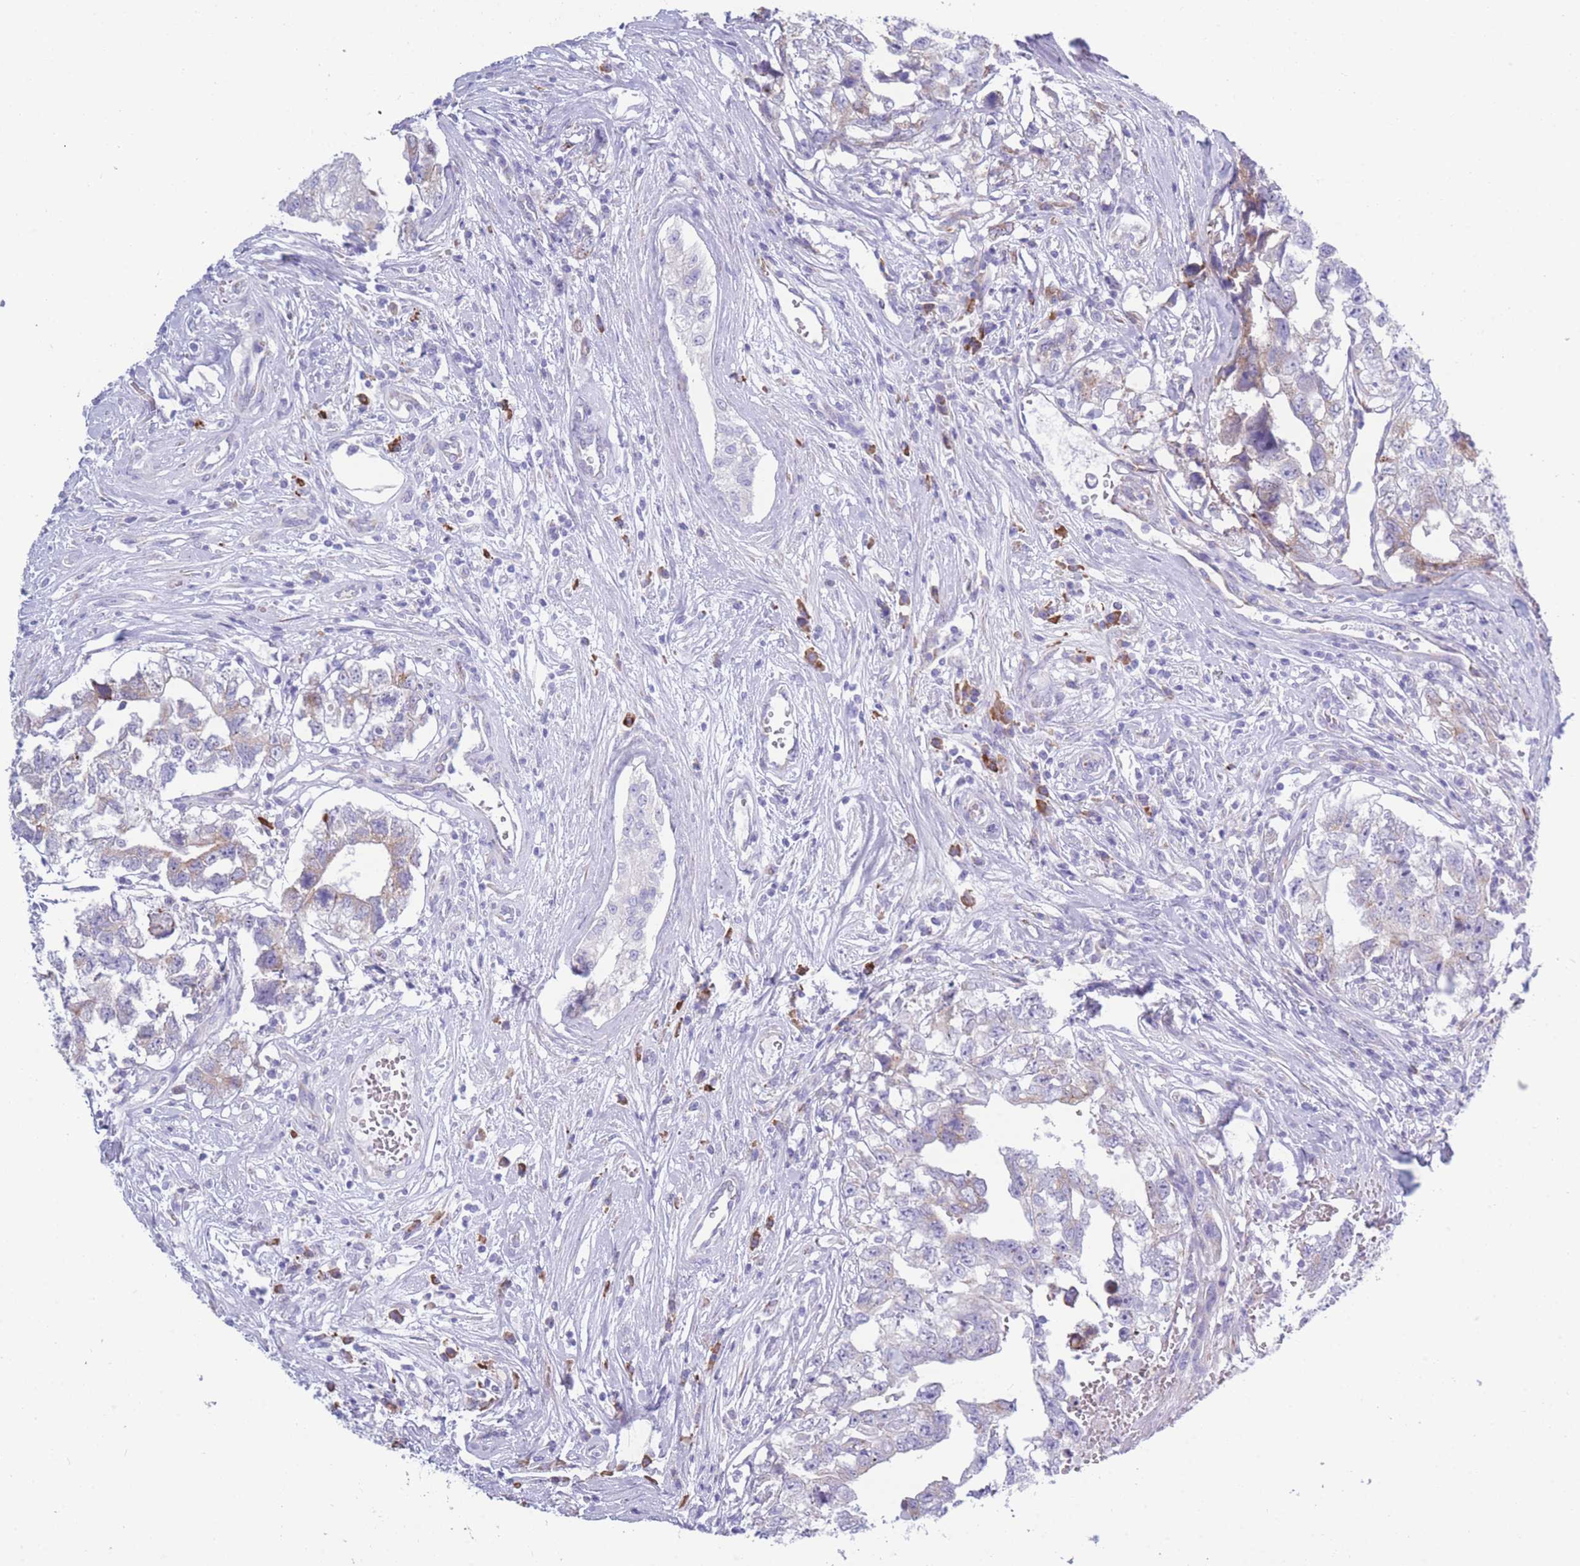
{"staining": {"intensity": "weak", "quantity": "<25%", "location": "cytoplasmic/membranous"}, "tissue": "testis cancer", "cell_type": "Tumor cells", "image_type": "cancer", "snomed": [{"axis": "morphology", "description": "Carcinoma, Embryonal, NOS"}, {"axis": "topography", "description": "Testis"}], "caption": "IHC of testis embryonal carcinoma reveals no positivity in tumor cells.", "gene": "XKR8", "patient": {"sex": "male", "age": 22}}